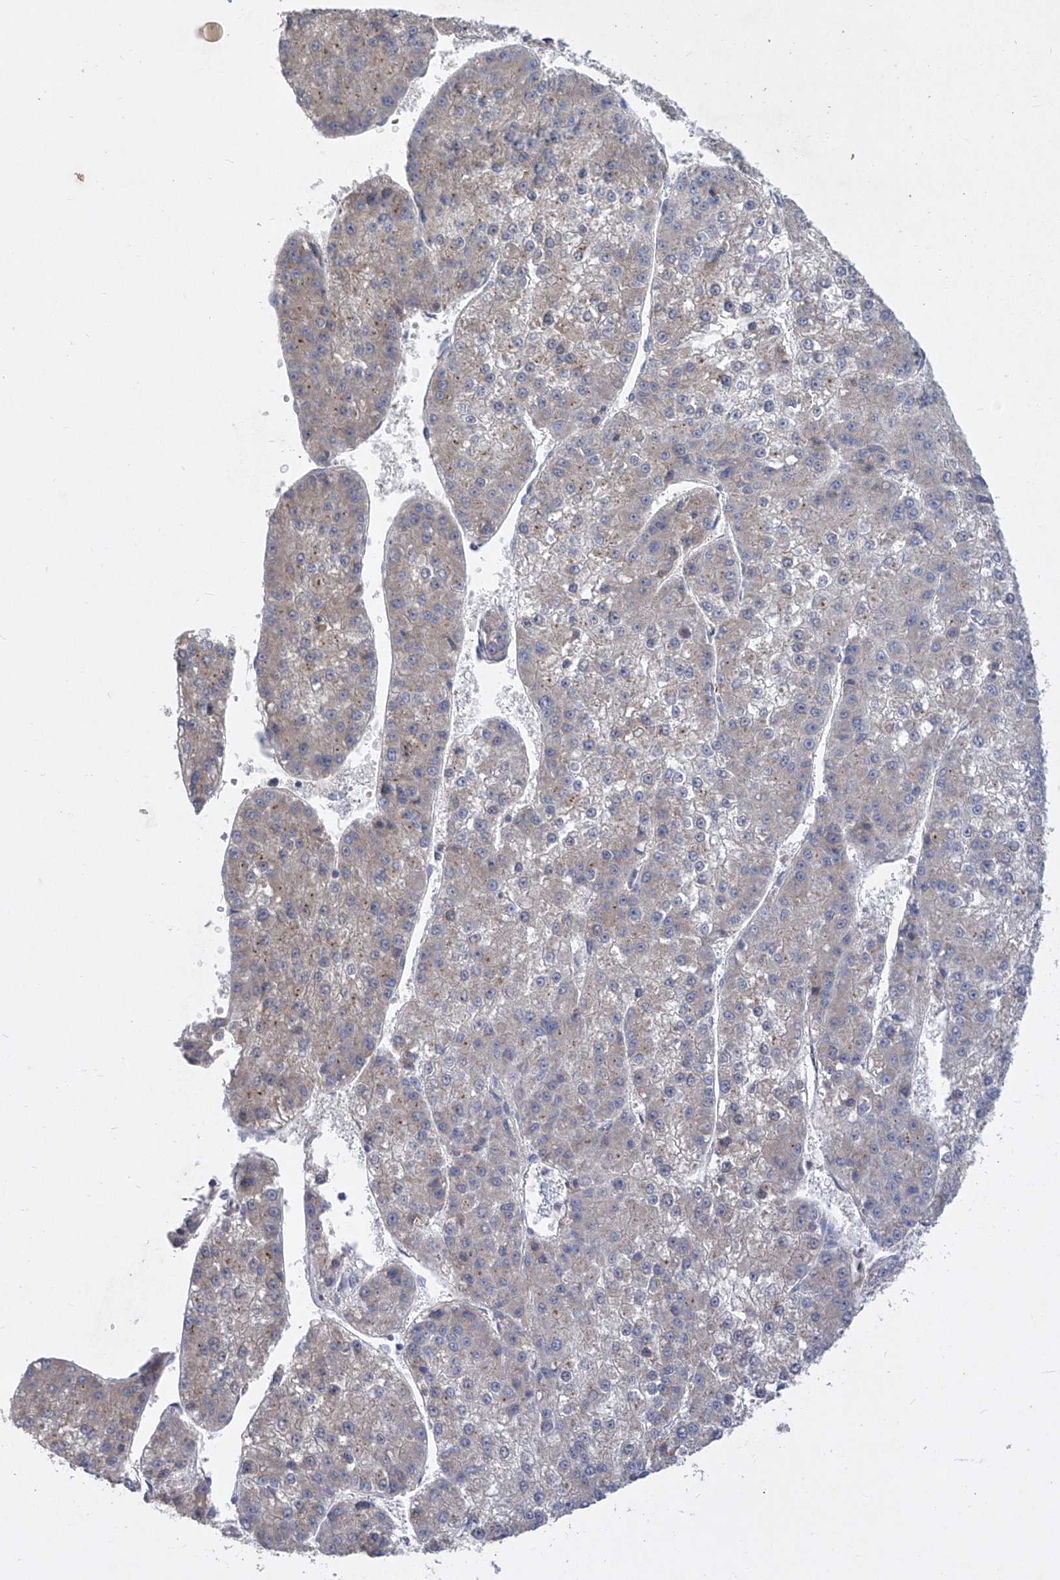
{"staining": {"intensity": "negative", "quantity": "none", "location": "none"}, "tissue": "liver cancer", "cell_type": "Tumor cells", "image_type": "cancer", "snomed": [{"axis": "morphology", "description": "Carcinoma, Hepatocellular, NOS"}, {"axis": "topography", "description": "Liver"}], "caption": "An IHC image of liver cancer is shown. There is no staining in tumor cells of liver cancer.", "gene": "COQ3", "patient": {"sex": "female", "age": 73}}